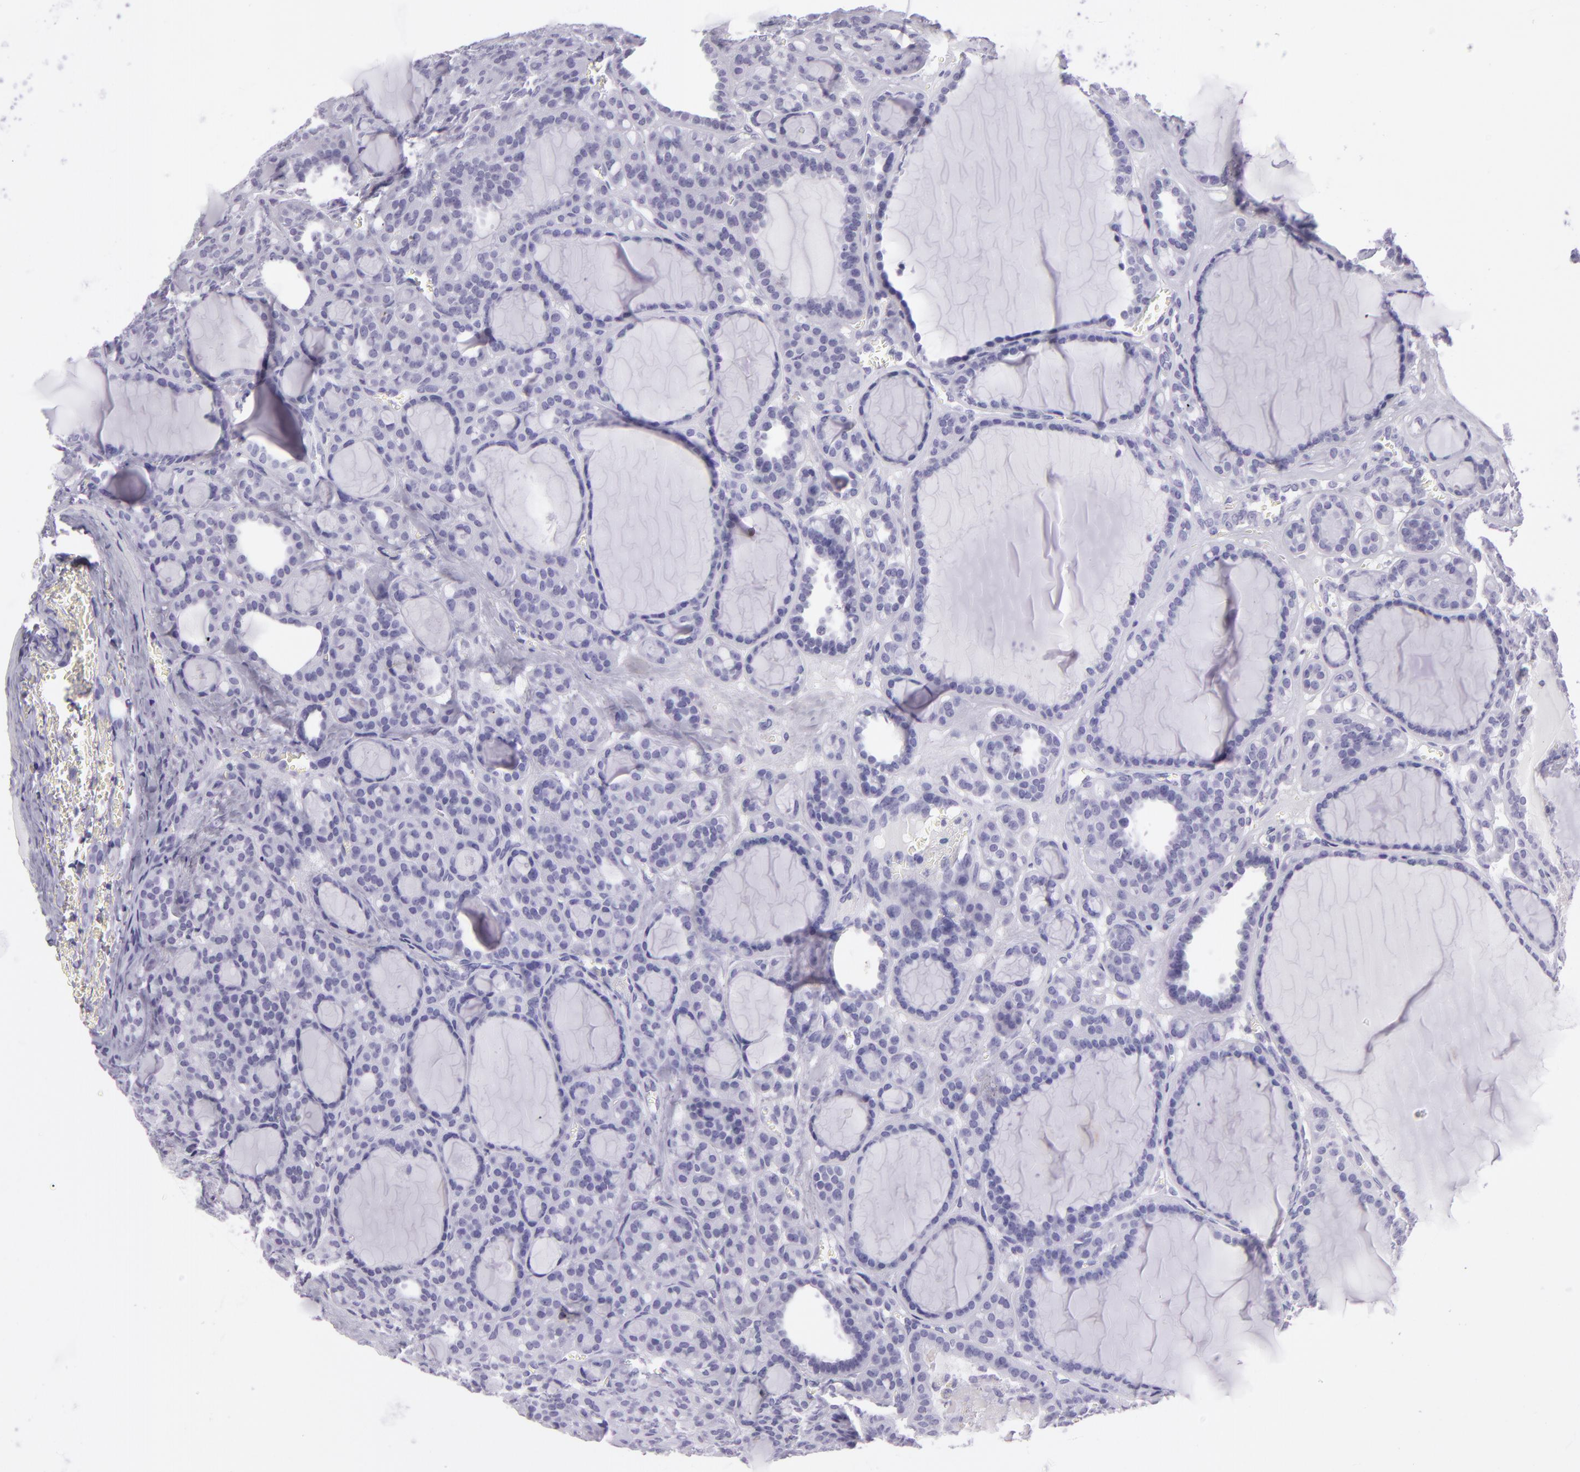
{"staining": {"intensity": "negative", "quantity": "none", "location": "none"}, "tissue": "thyroid cancer", "cell_type": "Tumor cells", "image_type": "cancer", "snomed": [{"axis": "morphology", "description": "Follicular adenoma carcinoma, NOS"}, {"axis": "topography", "description": "Thyroid gland"}], "caption": "Thyroid cancer (follicular adenoma carcinoma) was stained to show a protein in brown. There is no significant positivity in tumor cells.", "gene": "MUC6", "patient": {"sex": "female", "age": 71}}